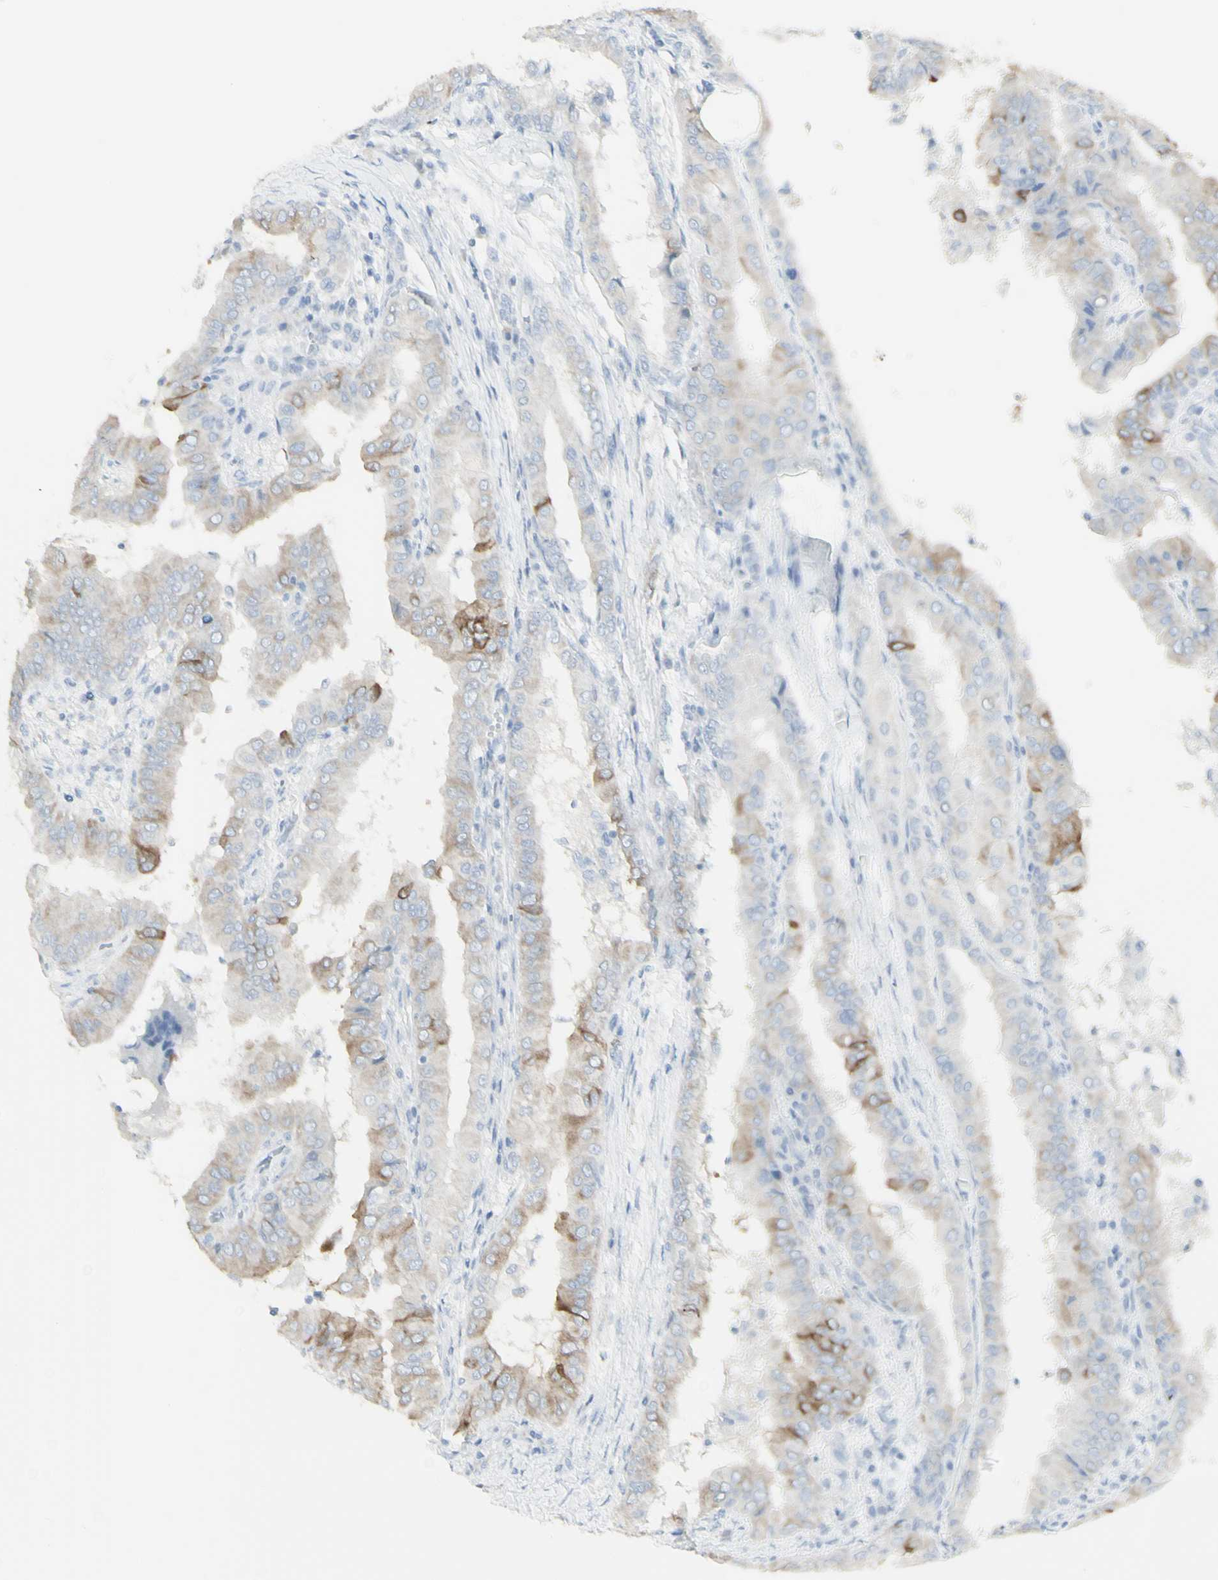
{"staining": {"intensity": "weak", "quantity": "25%-75%", "location": "cytoplasmic/membranous"}, "tissue": "thyroid cancer", "cell_type": "Tumor cells", "image_type": "cancer", "snomed": [{"axis": "morphology", "description": "Papillary adenocarcinoma, NOS"}, {"axis": "topography", "description": "Thyroid gland"}], "caption": "Thyroid cancer stained with DAB IHC reveals low levels of weak cytoplasmic/membranous staining in about 25%-75% of tumor cells. (DAB (3,3'-diaminobenzidine) IHC with brightfield microscopy, high magnification).", "gene": "ENSG00000198211", "patient": {"sex": "male", "age": 33}}